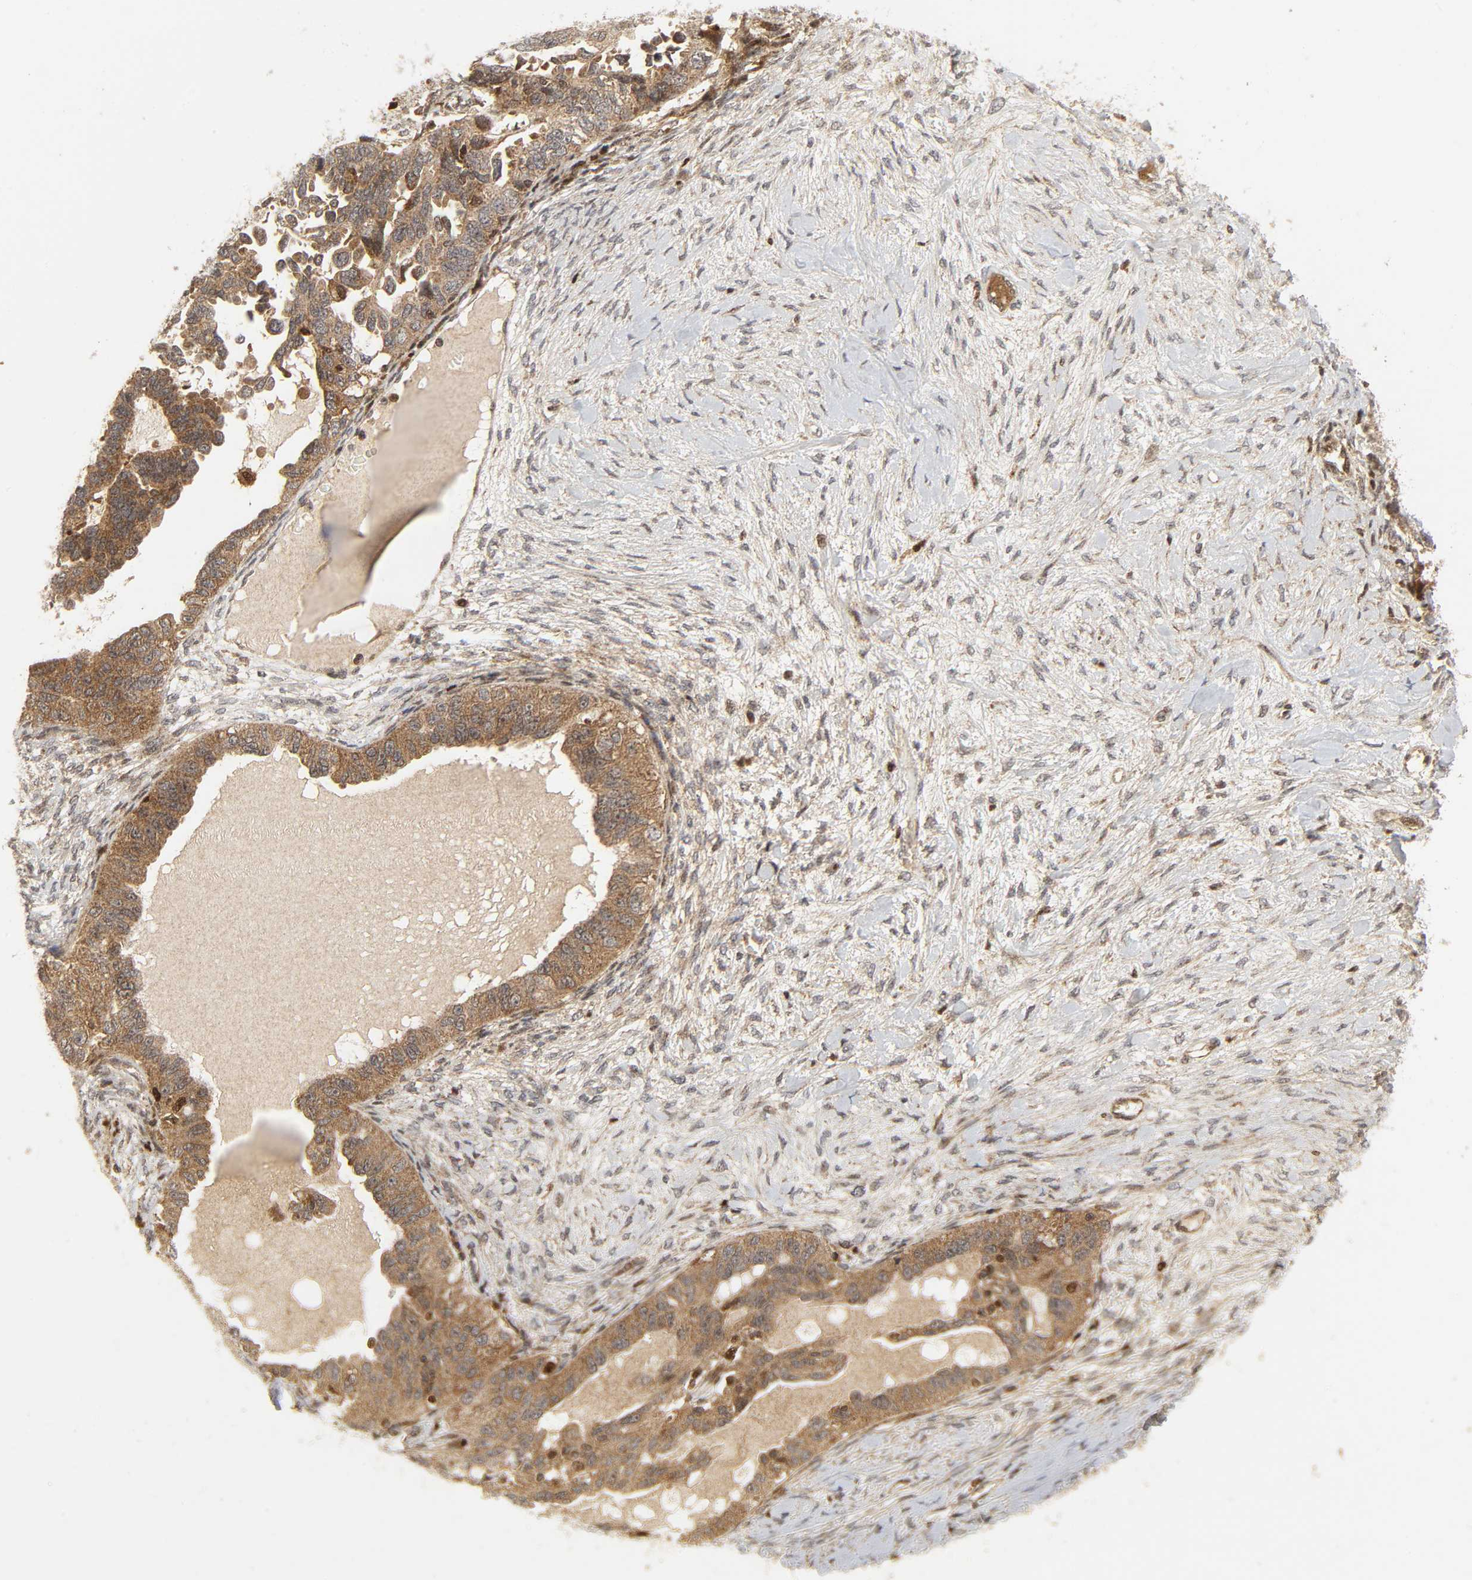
{"staining": {"intensity": "moderate", "quantity": ">75%", "location": "cytoplasmic/membranous"}, "tissue": "ovarian cancer", "cell_type": "Tumor cells", "image_type": "cancer", "snomed": [{"axis": "morphology", "description": "Cystadenocarcinoma, serous, NOS"}, {"axis": "topography", "description": "Ovary"}], "caption": "Serous cystadenocarcinoma (ovarian) stained with IHC shows moderate cytoplasmic/membranous expression in about >75% of tumor cells.", "gene": "CHUK", "patient": {"sex": "female", "age": 82}}